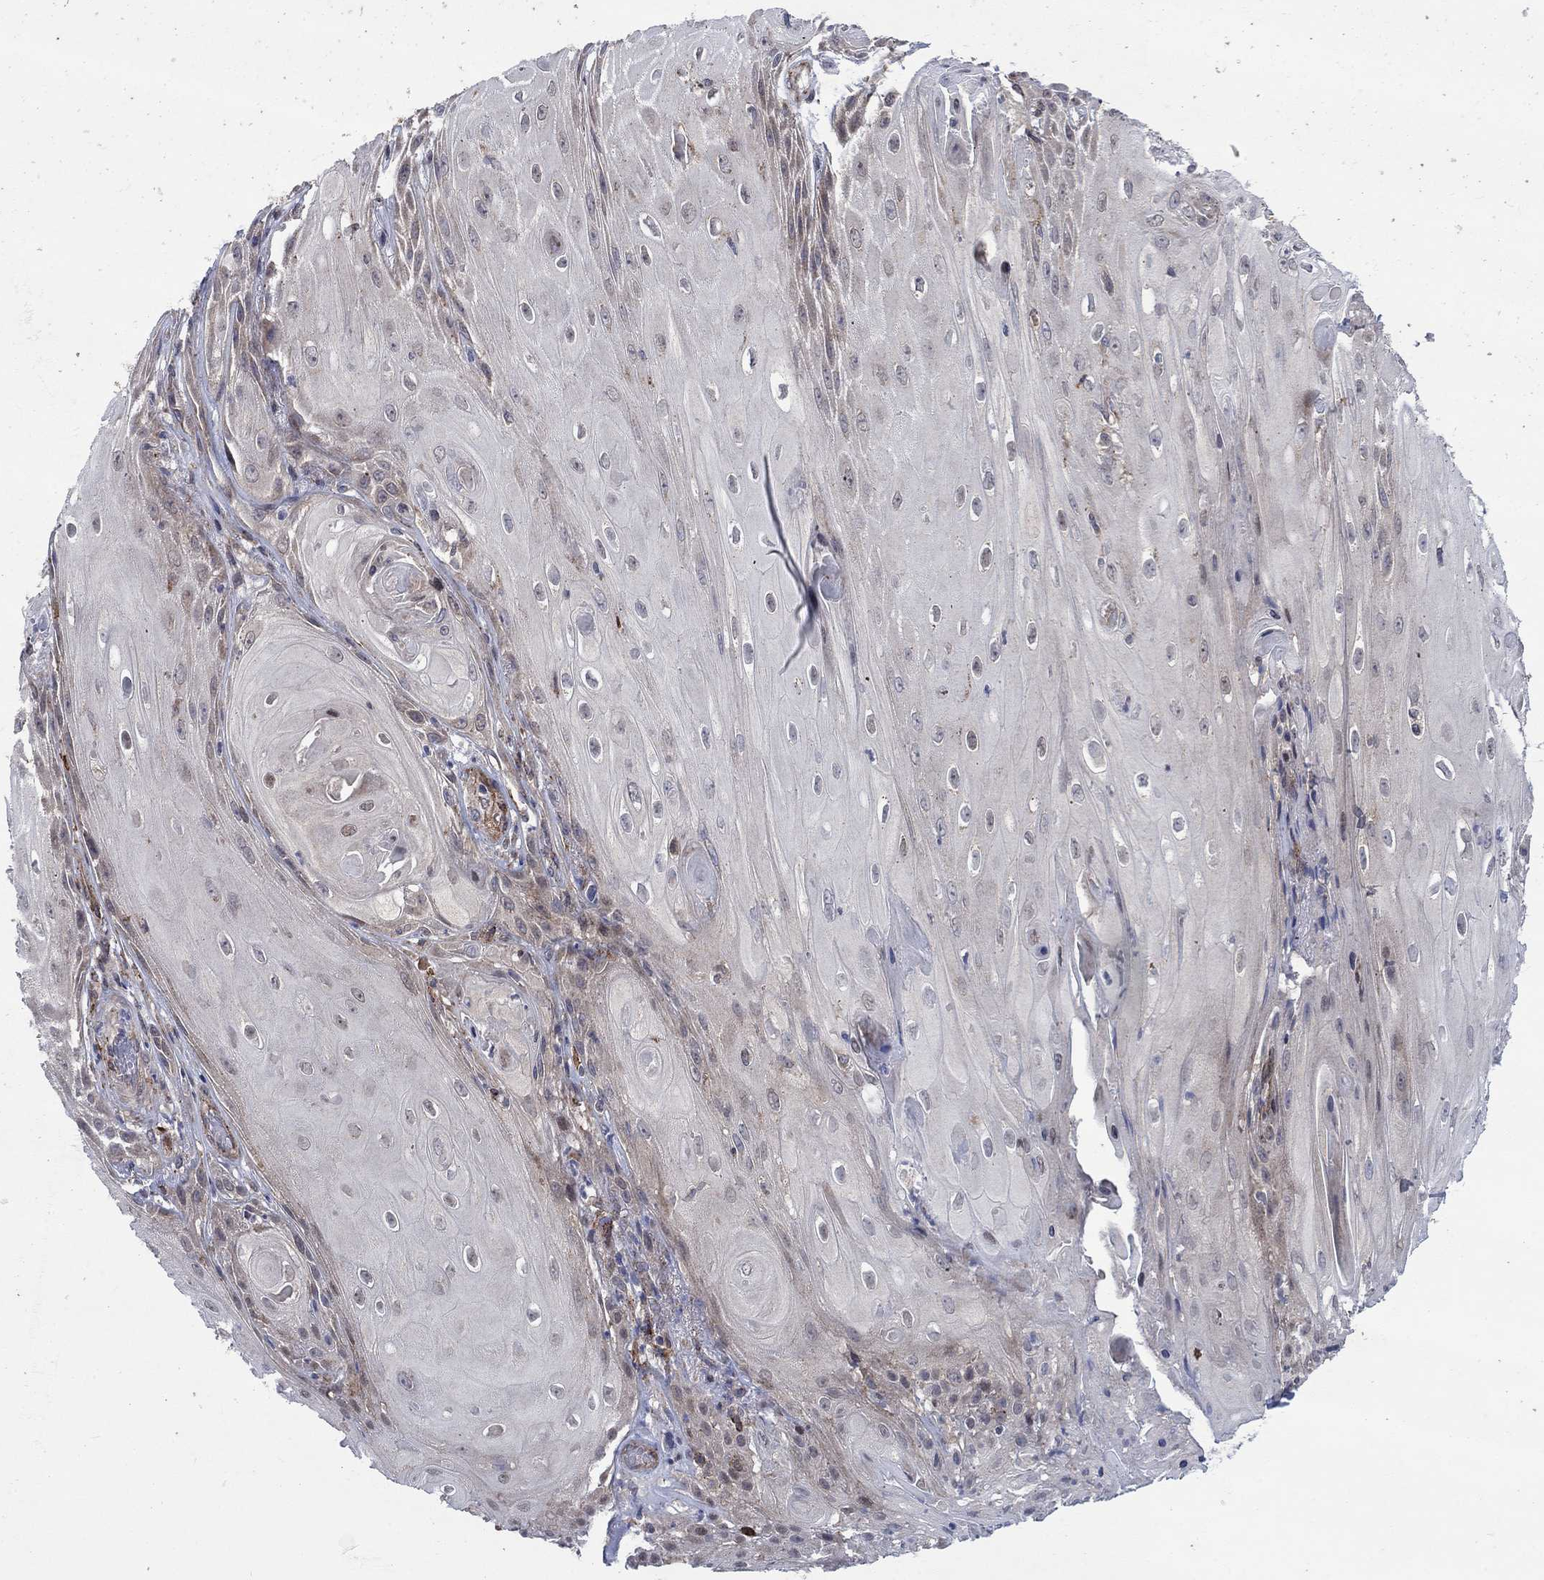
{"staining": {"intensity": "weak", "quantity": "25%-75%", "location": "cytoplasmic/membranous"}, "tissue": "skin cancer", "cell_type": "Tumor cells", "image_type": "cancer", "snomed": [{"axis": "morphology", "description": "Squamous cell carcinoma, NOS"}, {"axis": "topography", "description": "Skin"}], "caption": "The image shows staining of squamous cell carcinoma (skin), revealing weak cytoplasmic/membranous protein staining (brown color) within tumor cells.", "gene": "SLC35F2", "patient": {"sex": "male", "age": 62}}